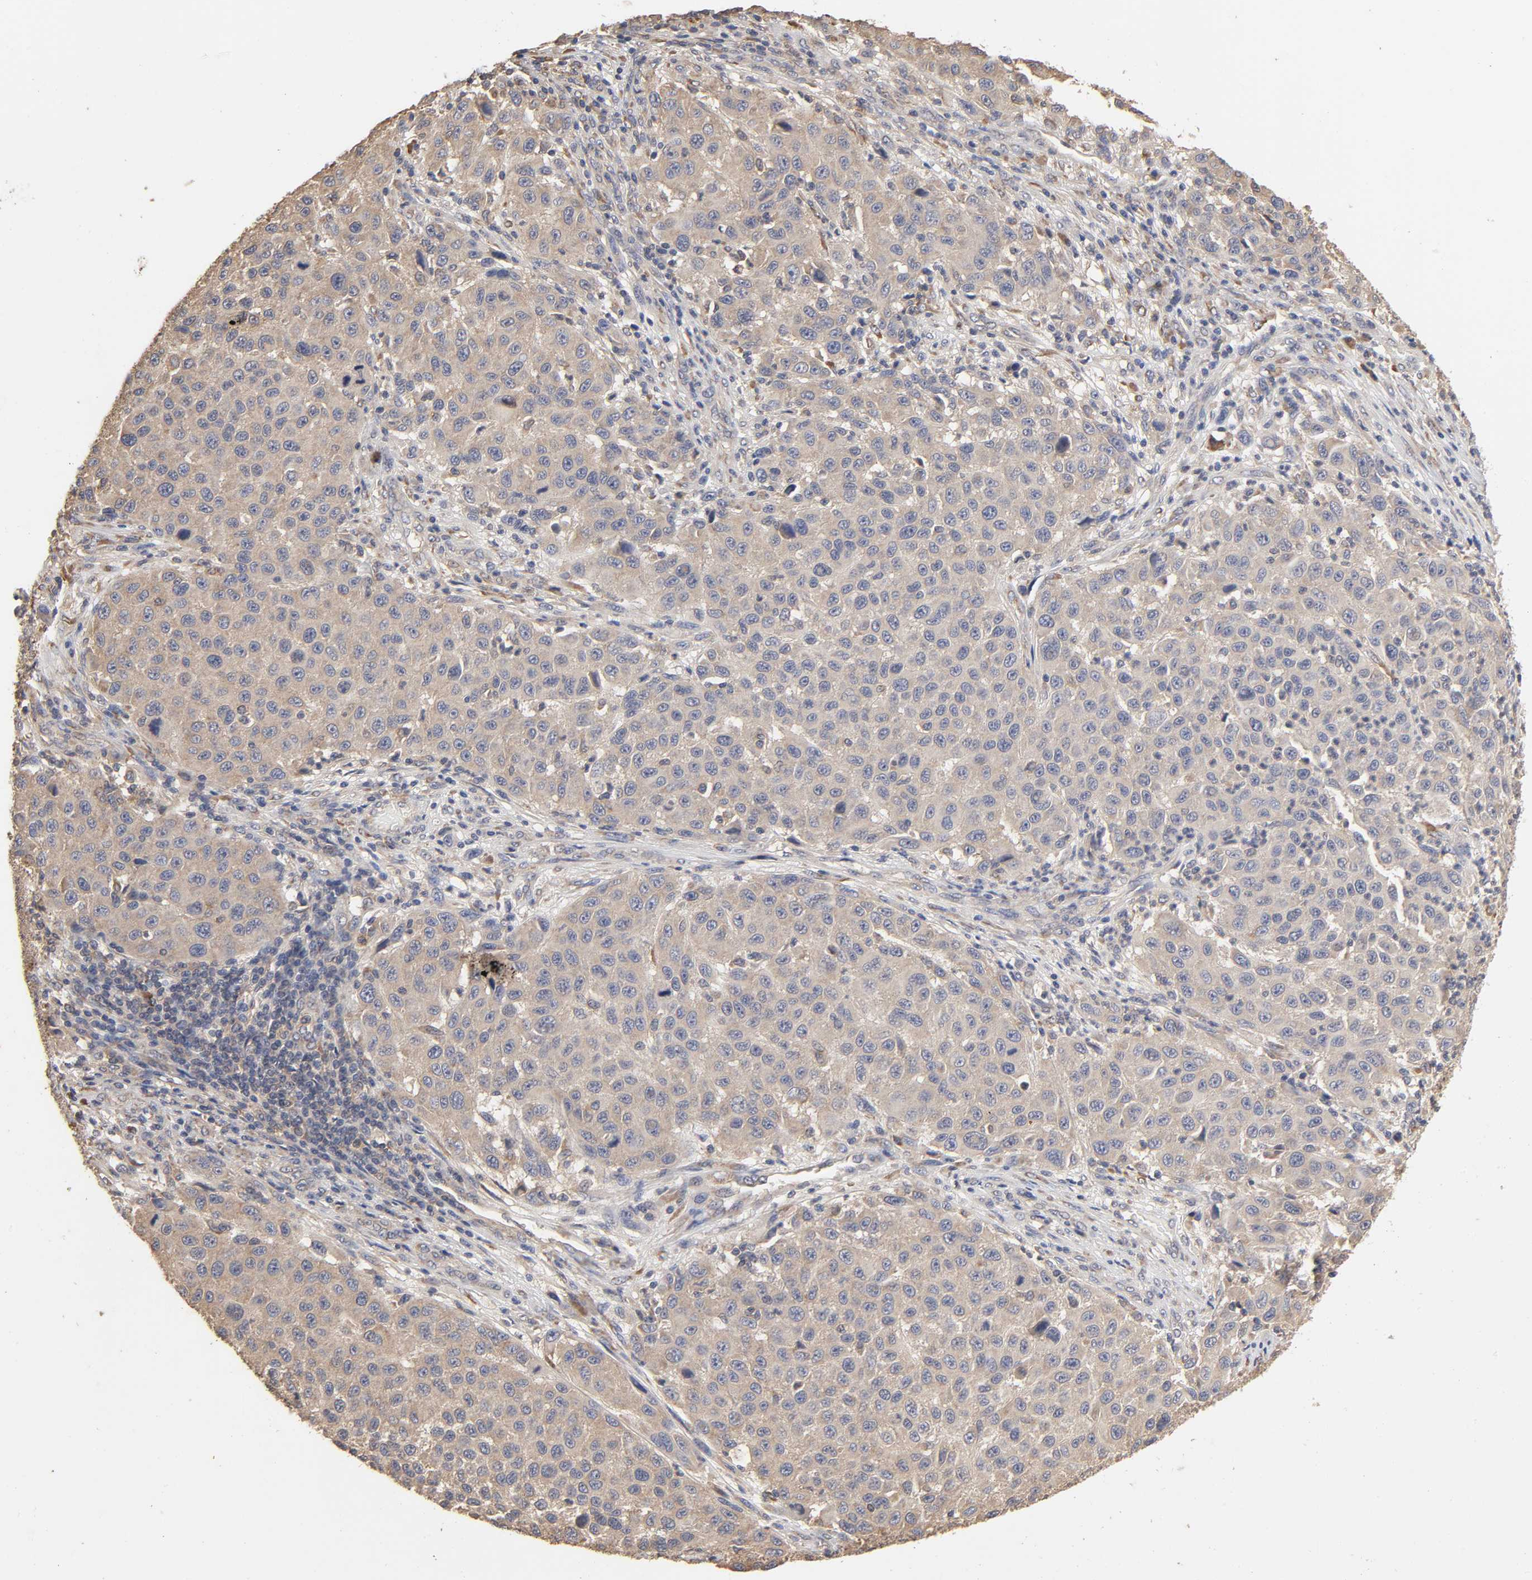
{"staining": {"intensity": "weak", "quantity": ">75%", "location": "cytoplasmic/membranous"}, "tissue": "melanoma", "cell_type": "Tumor cells", "image_type": "cancer", "snomed": [{"axis": "morphology", "description": "Malignant melanoma, Metastatic site"}, {"axis": "topography", "description": "Lymph node"}], "caption": "DAB immunohistochemical staining of malignant melanoma (metastatic site) shows weak cytoplasmic/membranous protein expression in approximately >75% of tumor cells.", "gene": "EIF4G2", "patient": {"sex": "male", "age": 61}}